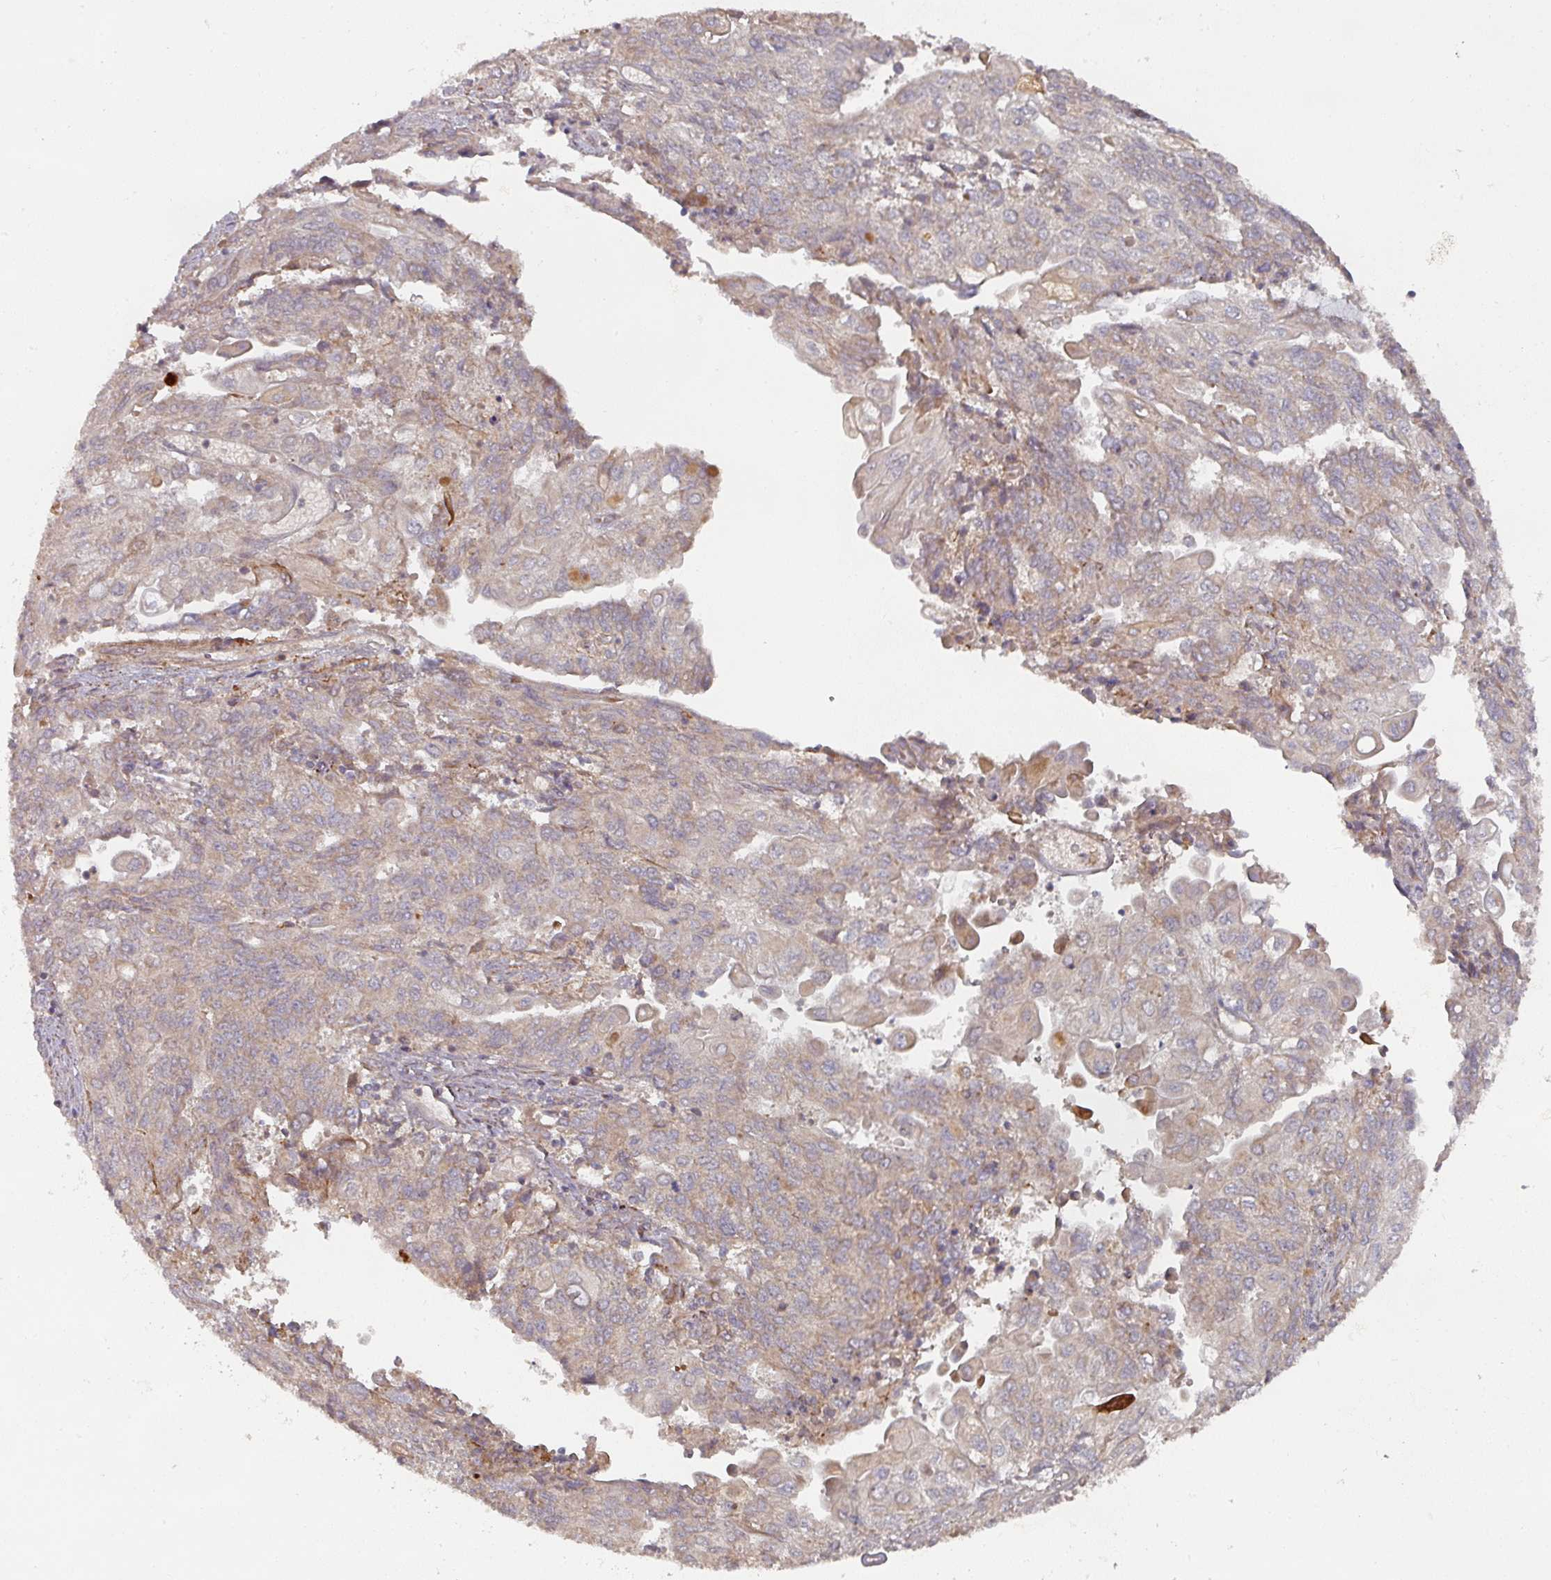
{"staining": {"intensity": "moderate", "quantity": "<25%", "location": "cytoplasmic/membranous"}, "tissue": "endometrial cancer", "cell_type": "Tumor cells", "image_type": "cancer", "snomed": [{"axis": "morphology", "description": "Adenocarcinoma, NOS"}, {"axis": "topography", "description": "Endometrium"}], "caption": "This is an image of immunohistochemistry staining of endometrial cancer, which shows moderate positivity in the cytoplasmic/membranous of tumor cells.", "gene": "DNAJC7", "patient": {"sex": "female", "age": 54}}